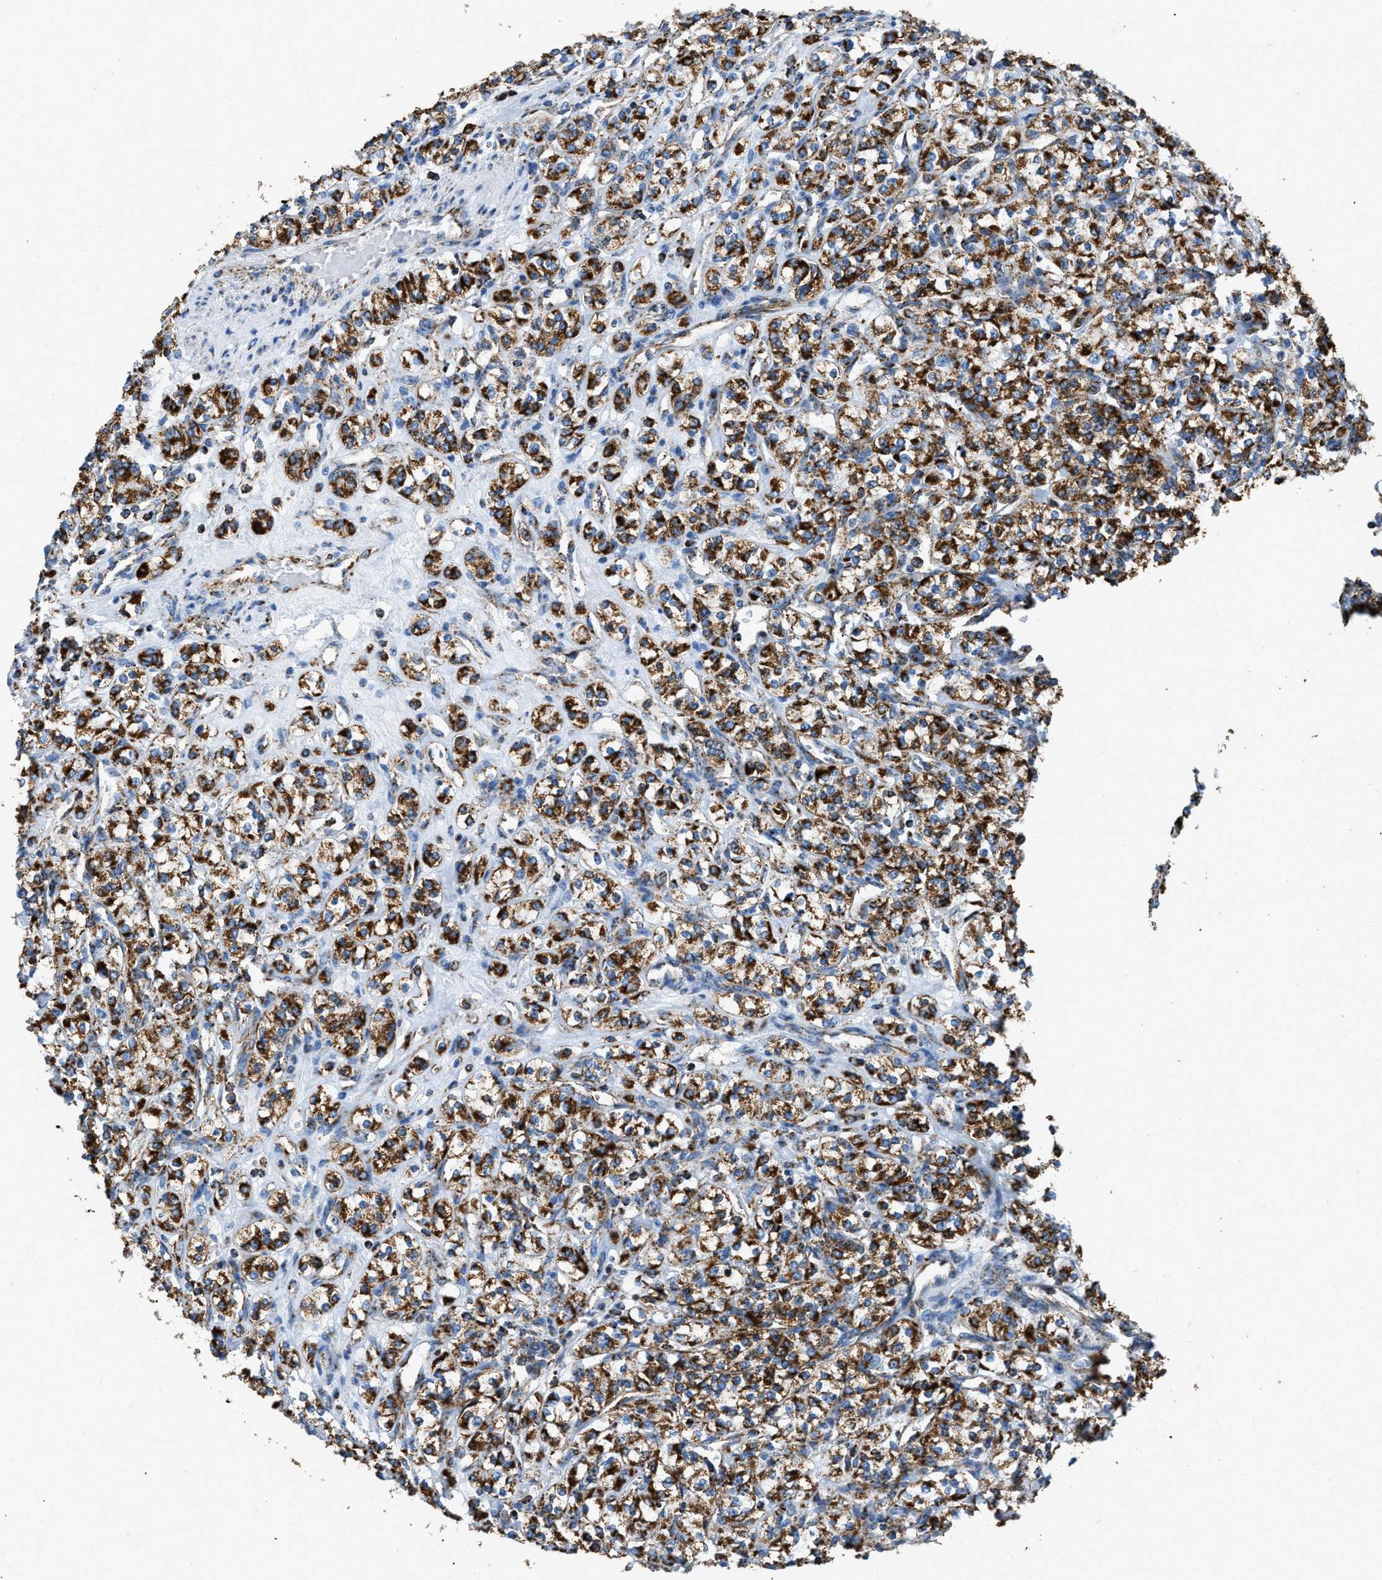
{"staining": {"intensity": "strong", "quantity": ">75%", "location": "cytoplasmic/membranous"}, "tissue": "renal cancer", "cell_type": "Tumor cells", "image_type": "cancer", "snomed": [{"axis": "morphology", "description": "Adenocarcinoma, NOS"}, {"axis": "topography", "description": "Kidney"}], "caption": "Renal cancer tissue displays strong cytoplasmic/membranous staining in about >75% of tumor cells The staining was performed using DAB to visualize the protein expression in brown, while the nuclei were stained in blue with hematoxylin (Magnification: 20x).", "gene": "ETFB", "patient": {"sex": "male", "age": 77}}